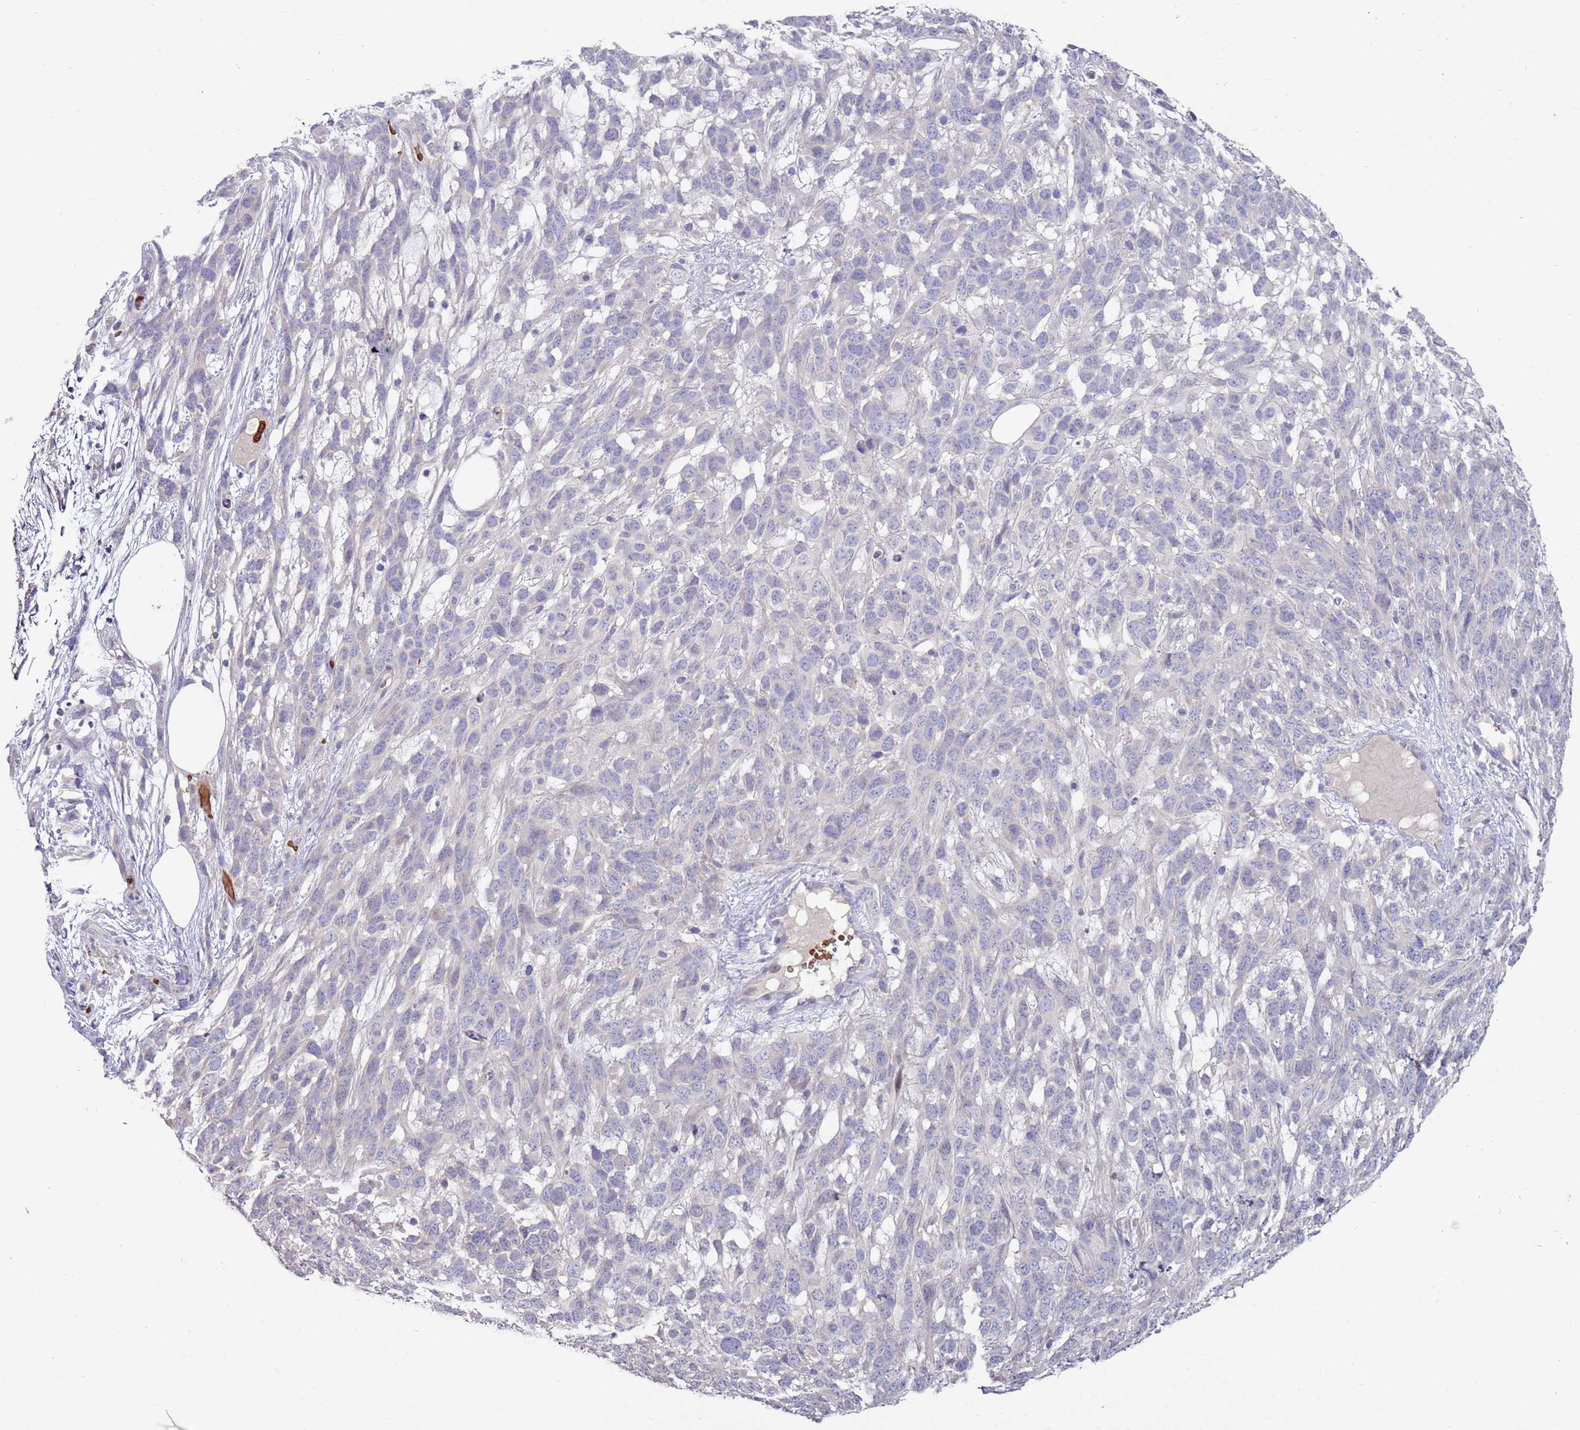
{"staining": {"intensity": "negative", "quantity": "none", "location": "none"}, "tissue": "melanoma", "cell_type": "Tumor cells", "image_type": "cancer", "snomed": [{"axis": "morphology", "description": "Normal morphology"}, {"axis": "morphology", "description": "Malignant melanoma, NOS"}, {"axis": "topography", "description": "Skin"}], "caption": "DAB immunohistochemical staining of human melanoma reveals no significant staining in tumor cells.", "gene": "LACC1", "patient": {"sex": "female", "age": 72}}